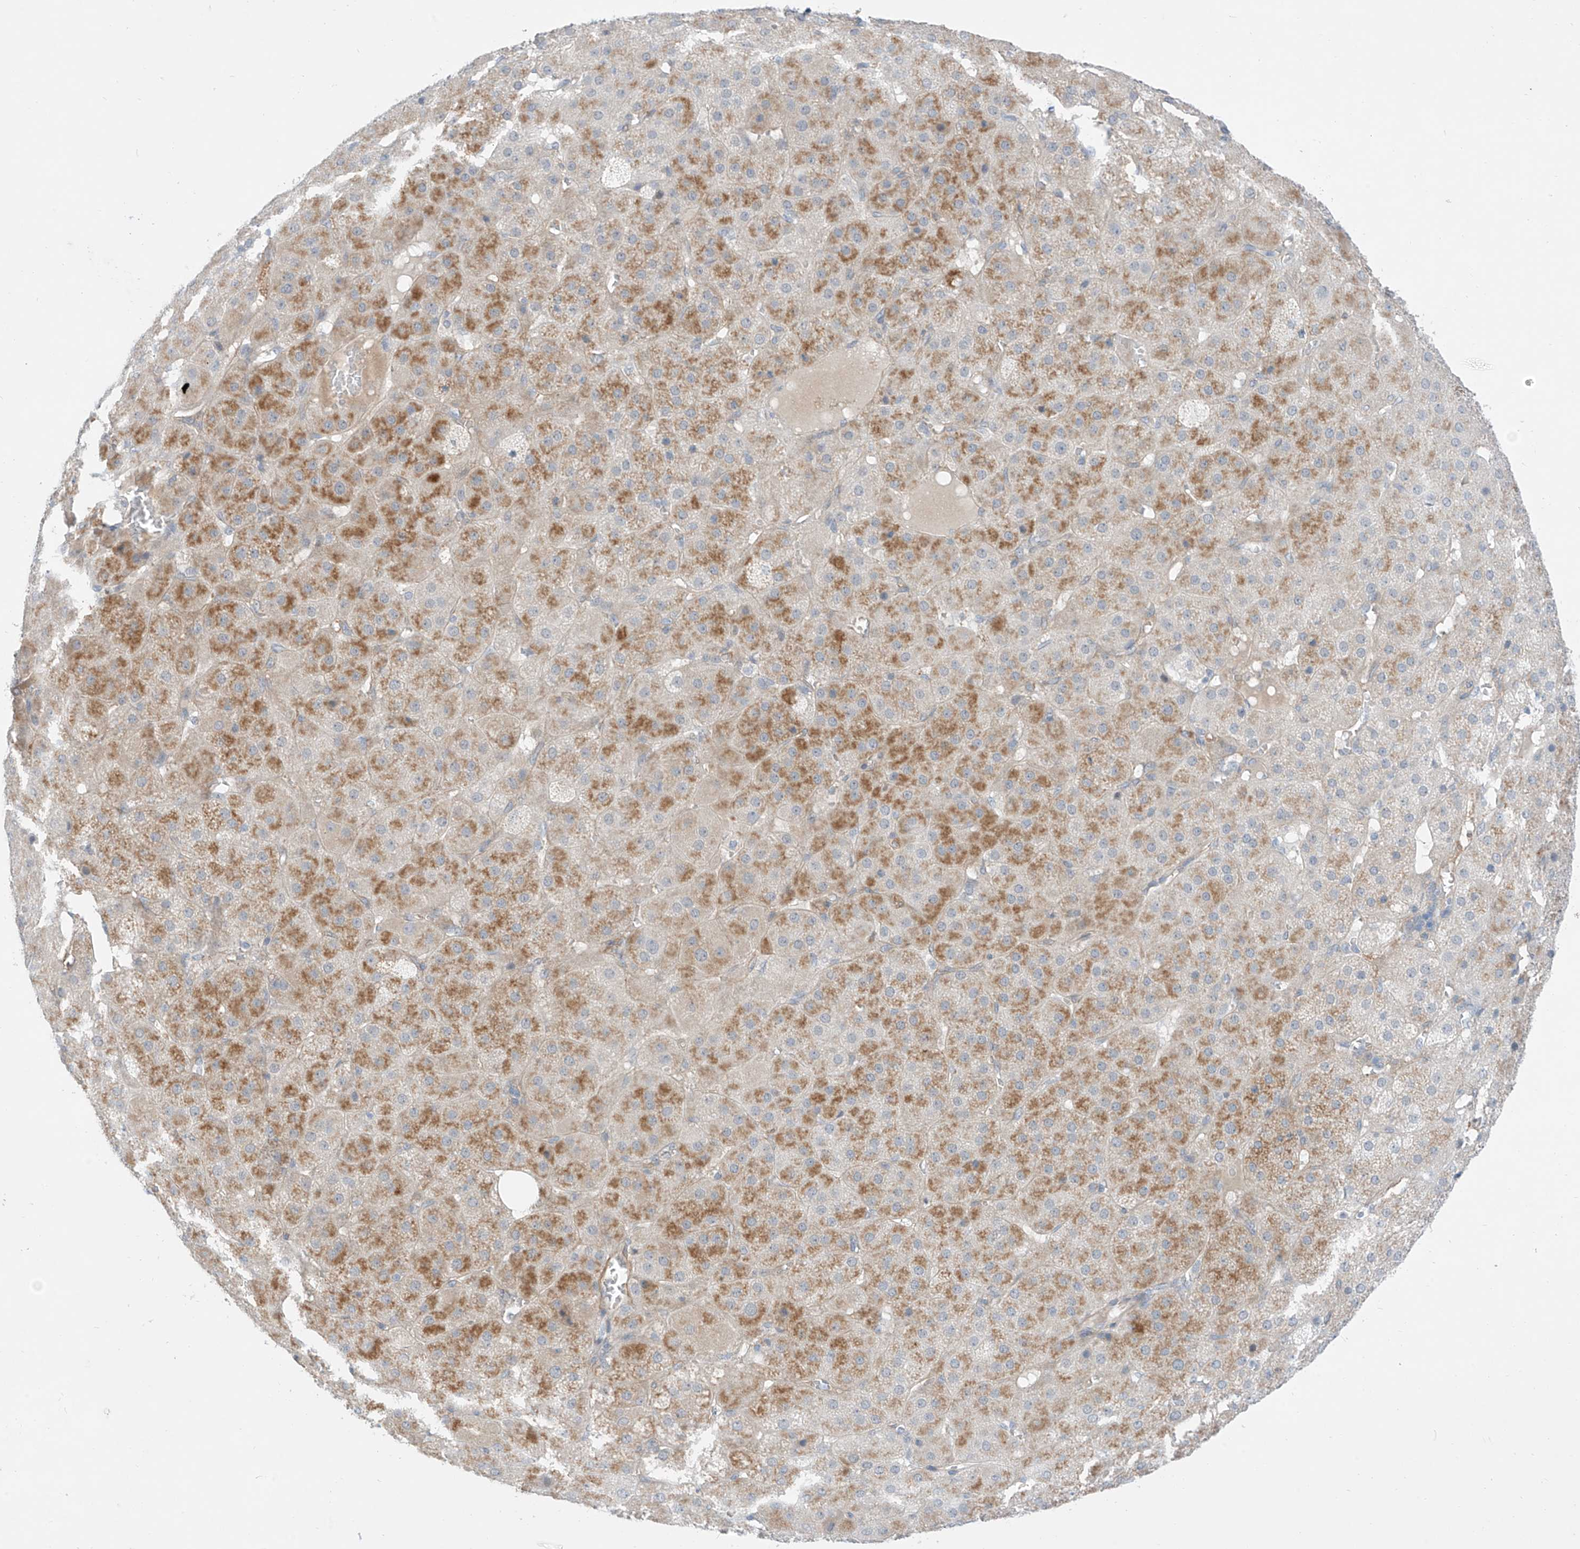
{"staining": {"intensity": "moderate", "quantity": "<25%", "location": "cytoplasmic/membranous"}, "tissue": "adrenal gland", "cell_type": "Glandular cells", "image_type": "normal", "snomed": [{"axis": "morphology", "description": "Normal tissue, NOS"}, {"axis": "topography", "description": "Adrenal gland"}], "caption": "Immunohistochemistry micrograph of benign human adrenal gland stained for a protein (brown), which reveals low levels of moderate cytoplasmic/membranous expression in approximately <25% of glandular cells.", "gene": "ABLIM2", "patient": {"sex": "female", "age": 57}}